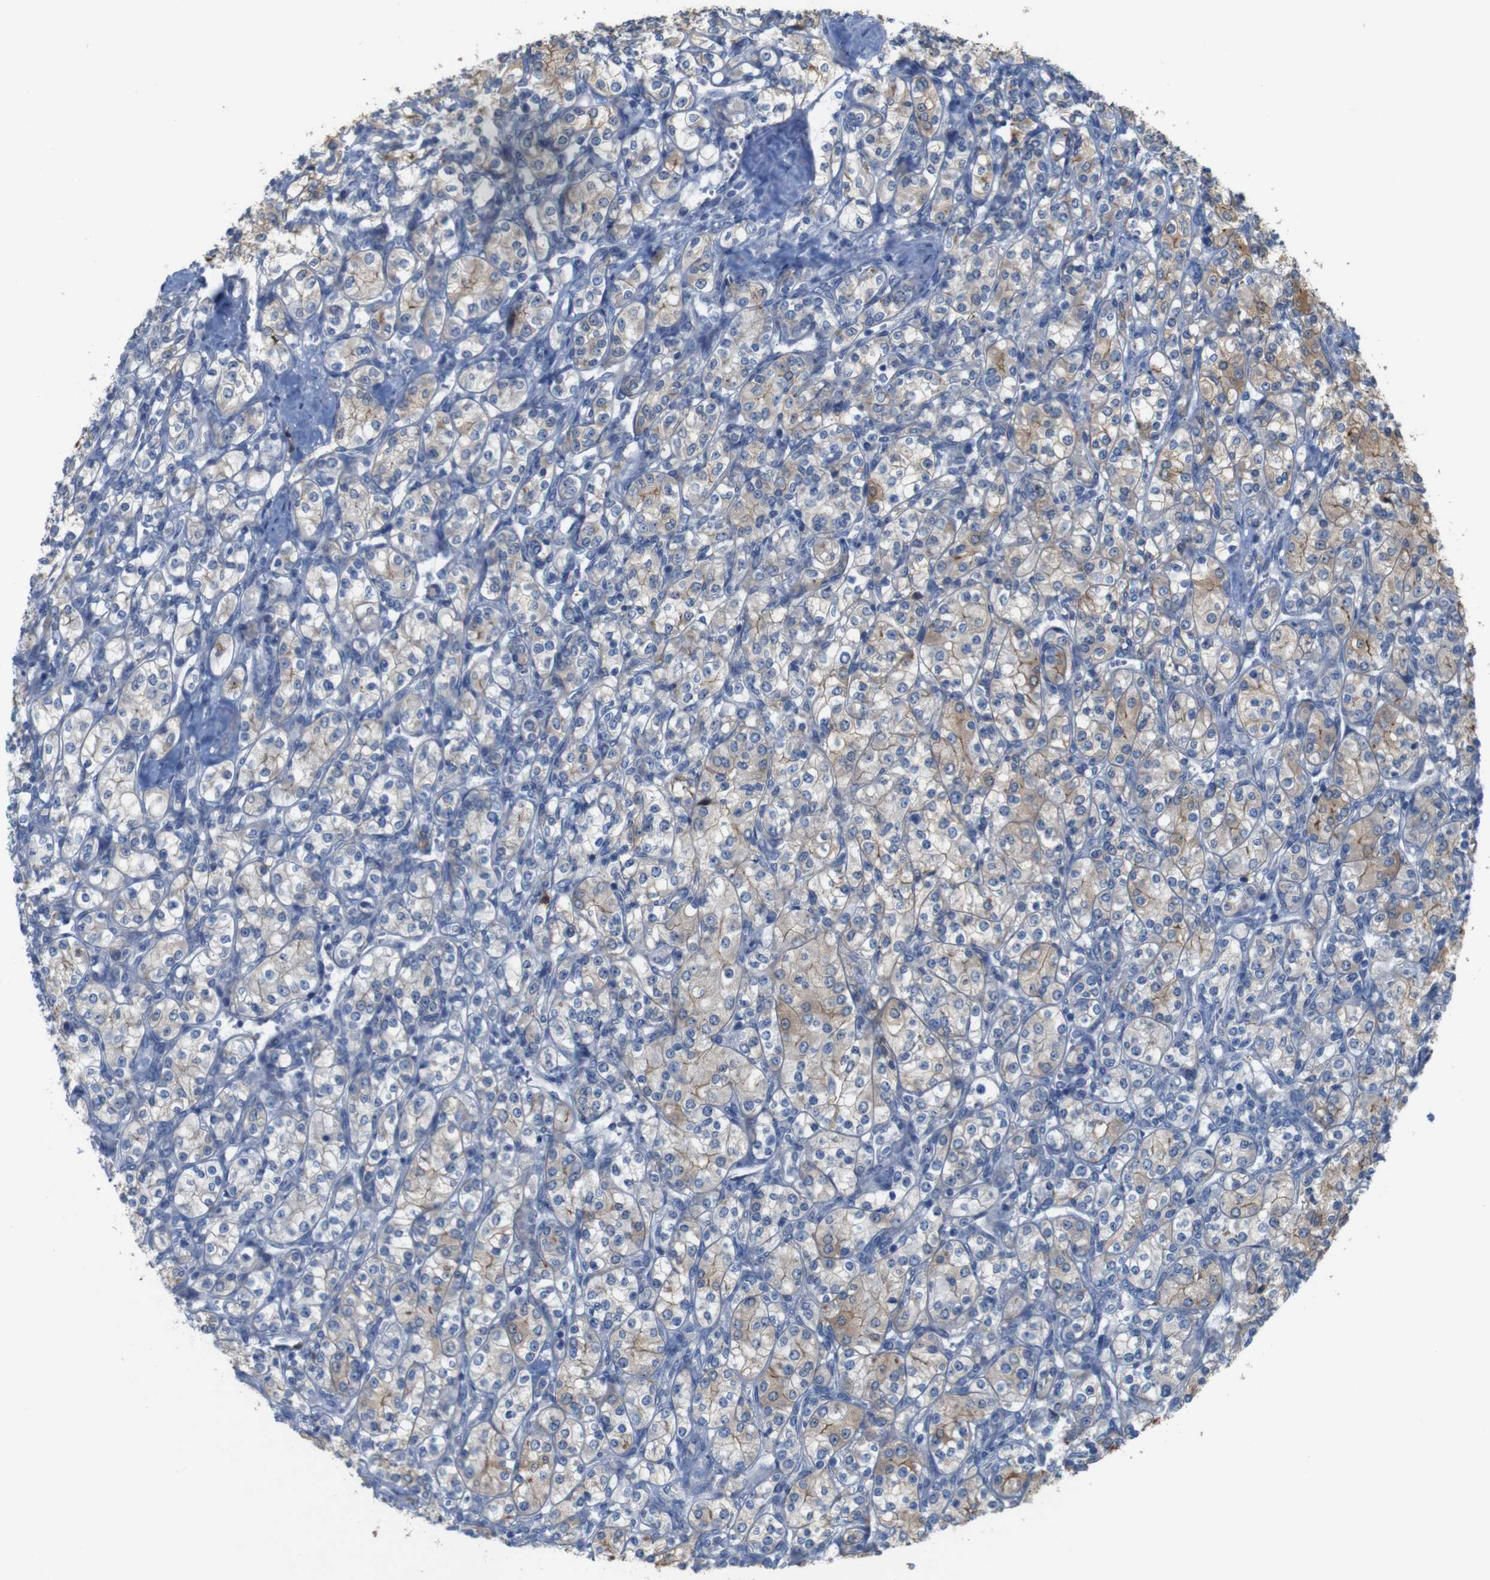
{"staining": {"intensity": "weak", "quantity": "<25%", "location": "cytoplasmic/membranous"}, "tissue": "renal cancer", "cell_type": "Tumor cells", "image_type": "cancer", "snomed": [{"axis": "morphology", "description": "Adenocarcinoma, NOS"}, {"axis": "topography", "description": "Kidney"}], "caption": "Tumor cells are negative for protein expression in human adenocarcinoma (renal).", "gene": "MYEOV", "patient": {"sex": "male", "age": 77}}